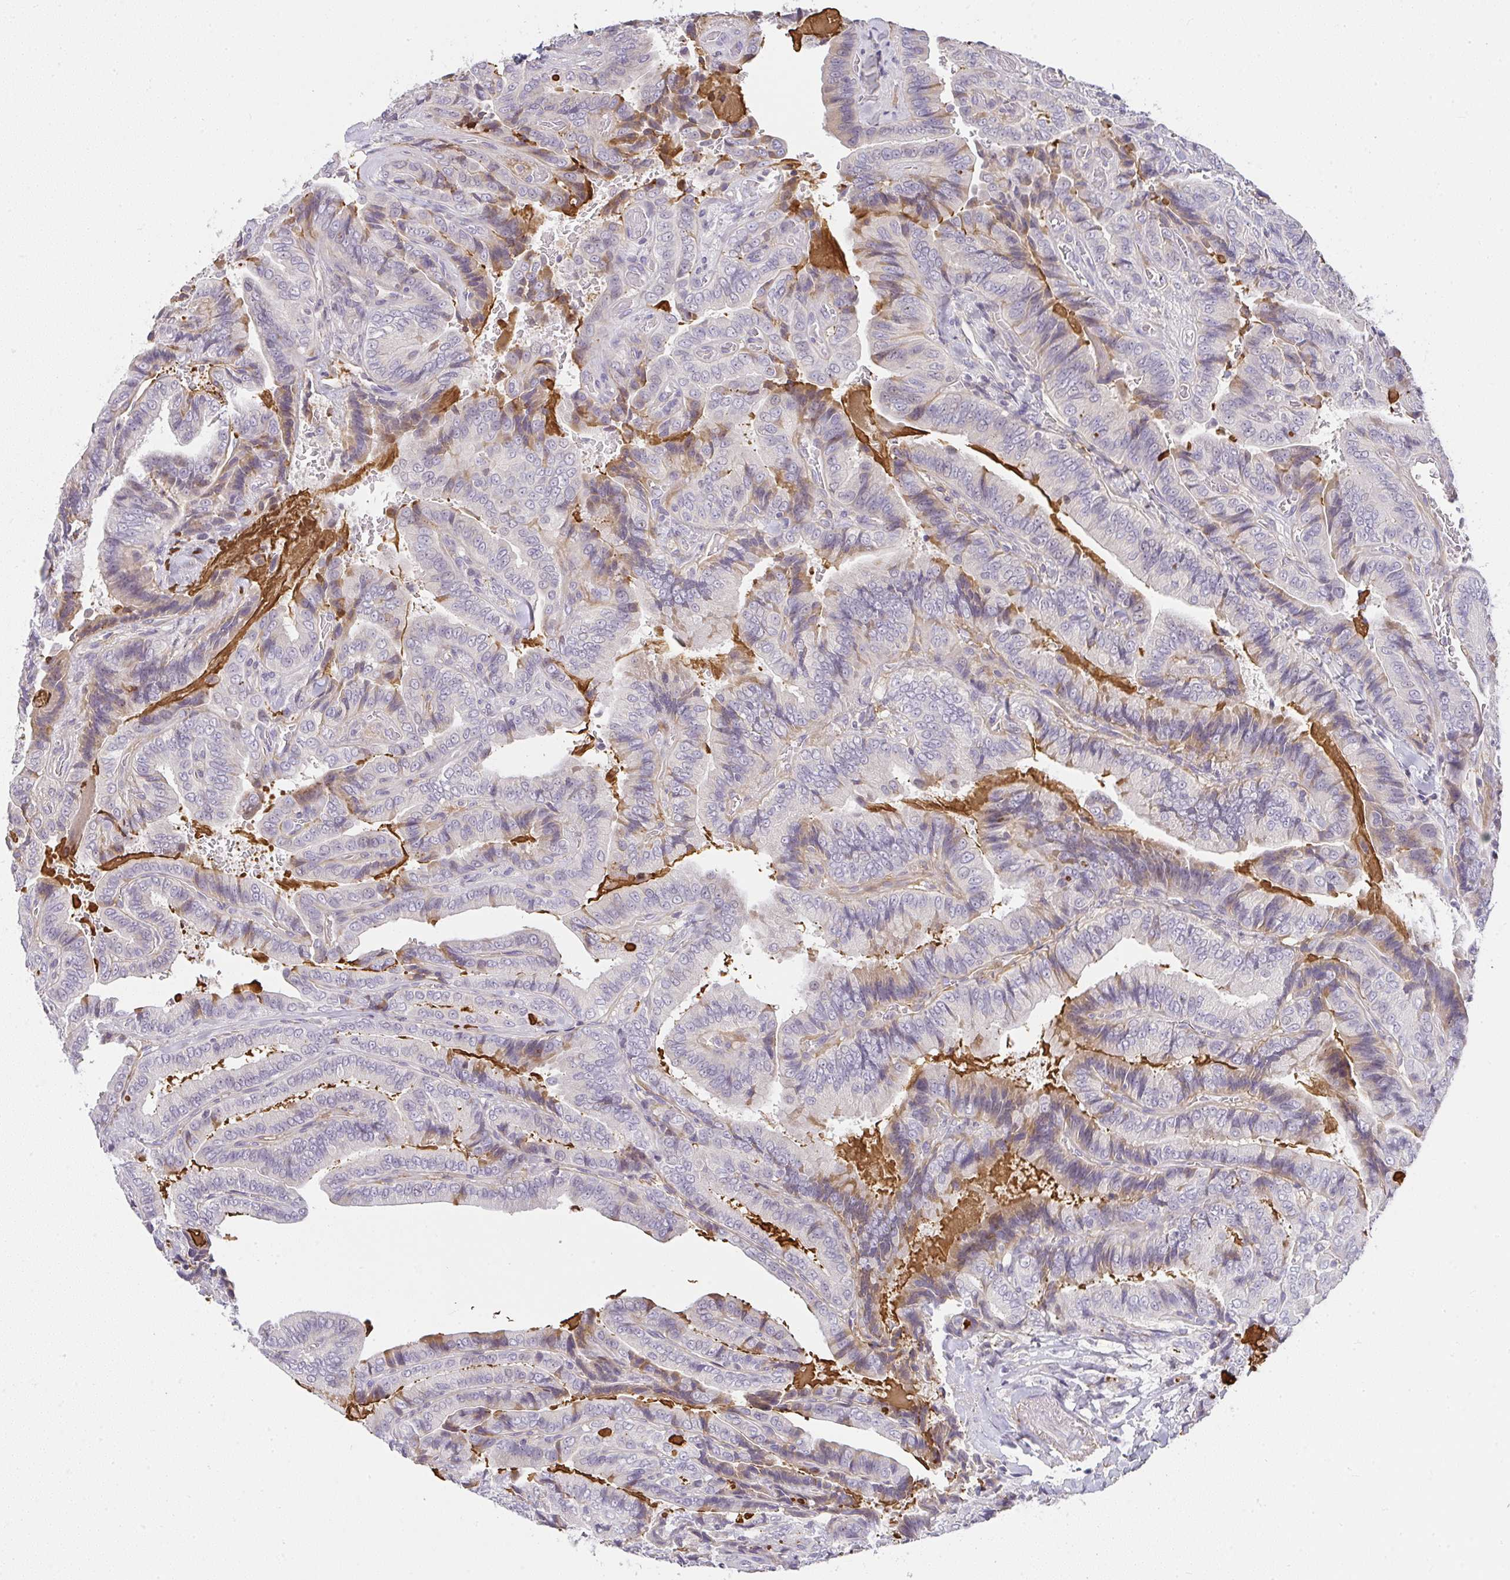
{"staining": {"intensity": "weak", "quantity": "<25%", "location": "cytoplasmic/membranous"}, "tissue": "thyroid cancer", "cell_type": "Tumor cells", "image_type": "cancer", "snomed": [{"axis": "morphology", "description": "Papillary adenocarcinoma, NOS"}, {"axis": "topography", "description": "Thyroid gland"}], "caption": "Immunohistochemistry (IHC) micrograph of thyroid papillary adenocarcinoma stained for a protein (brown), which displays no positivity in tumor cells.", "gene": "CACNA1S", "patient": {"sex": "male", "age": 61}}